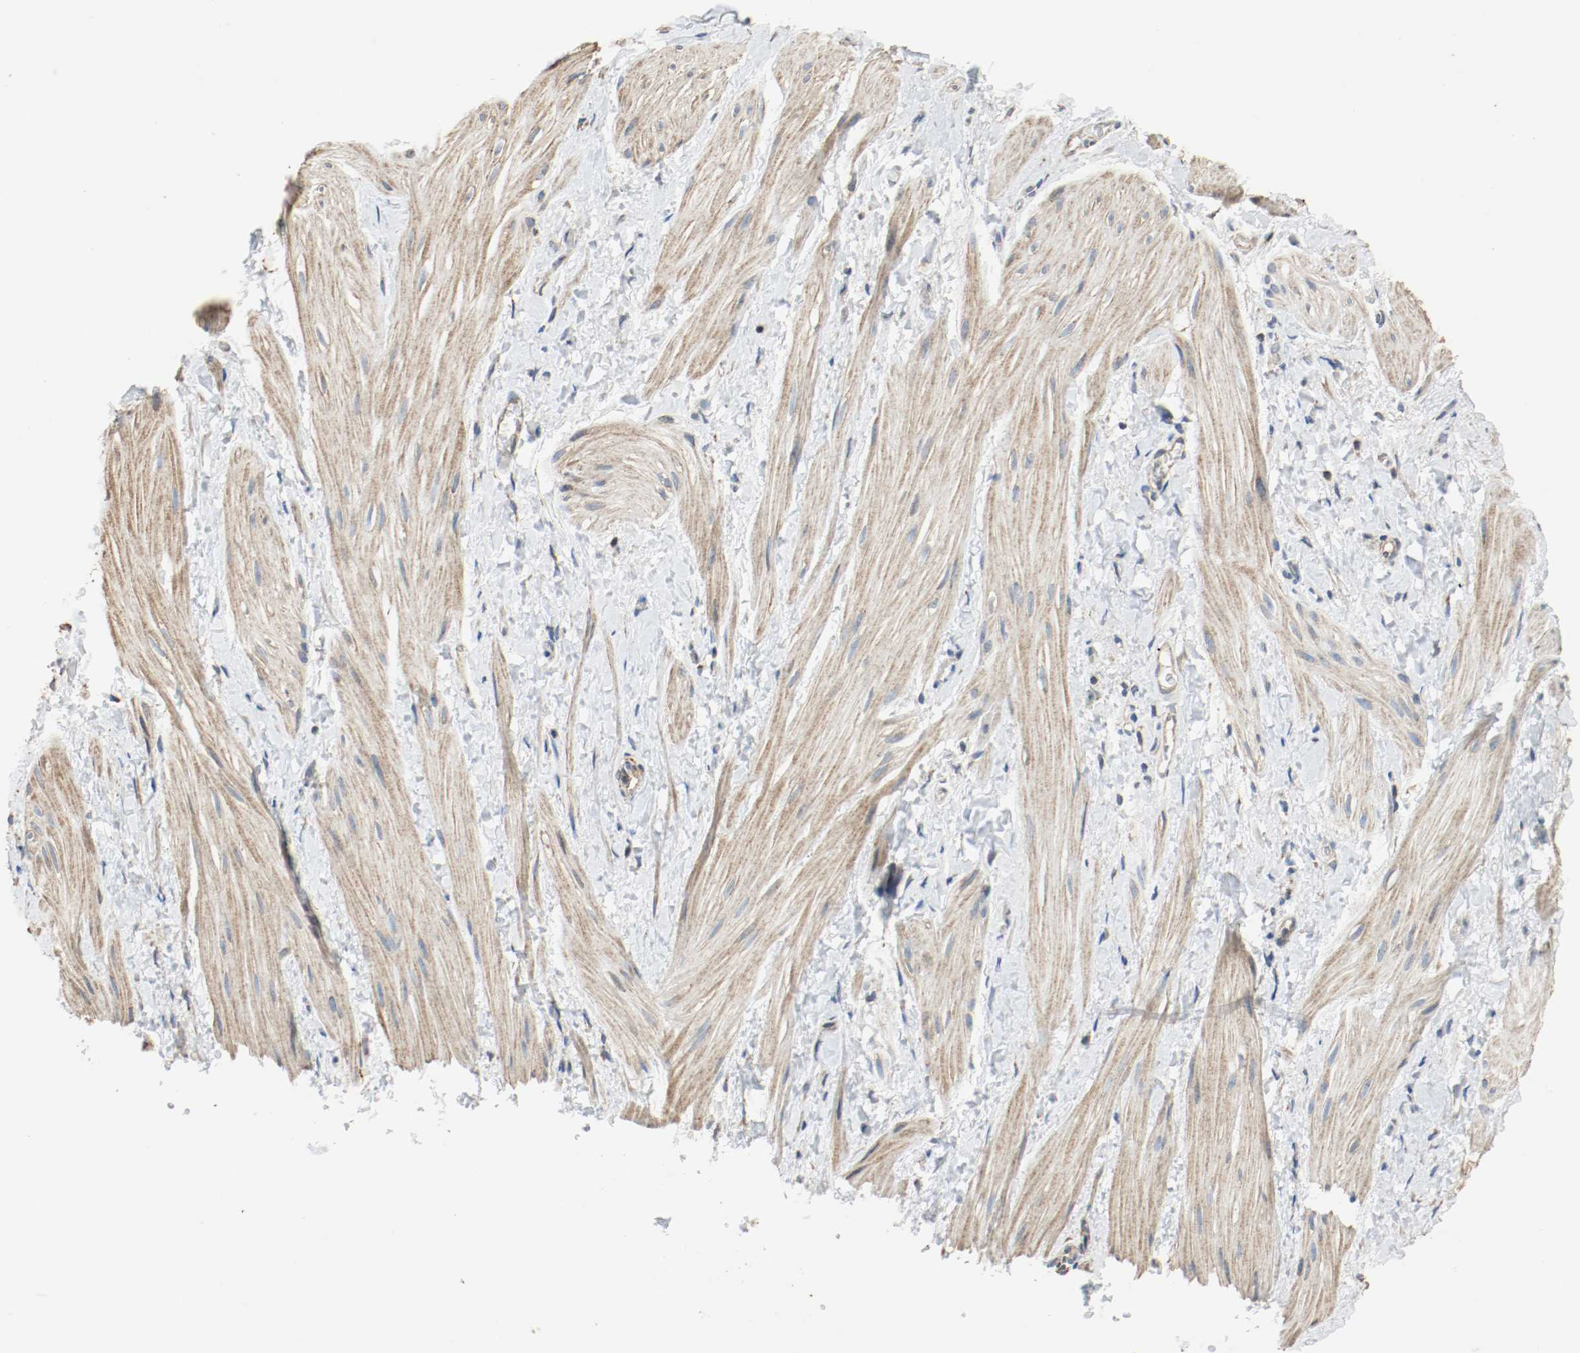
{"staining": {"intensity": "moderate", "quantity": ">75%", "location": "cytoplasmic/membranous"}, "tissue": "smooth muscle", "cell_type": "Smooth muscle cells", "image_type": "normal", "snomed": [{"axis": "morphology", "description": "Normal tissue, NOS"}, {"axis": "topography", "description": "Smooth muscle"}], "caption": "This photomicrograph shows benign smooth muscle stained with immunohistochemistry (IHC) to label a protein in brown. The cytoplasmic/membranous of smooth muscle cells show moderate positivity for the protein. Nuclei are counter-stained blue.", "gene": "ALDH4A1", "patient": {"sex": "male", "age": 16}}